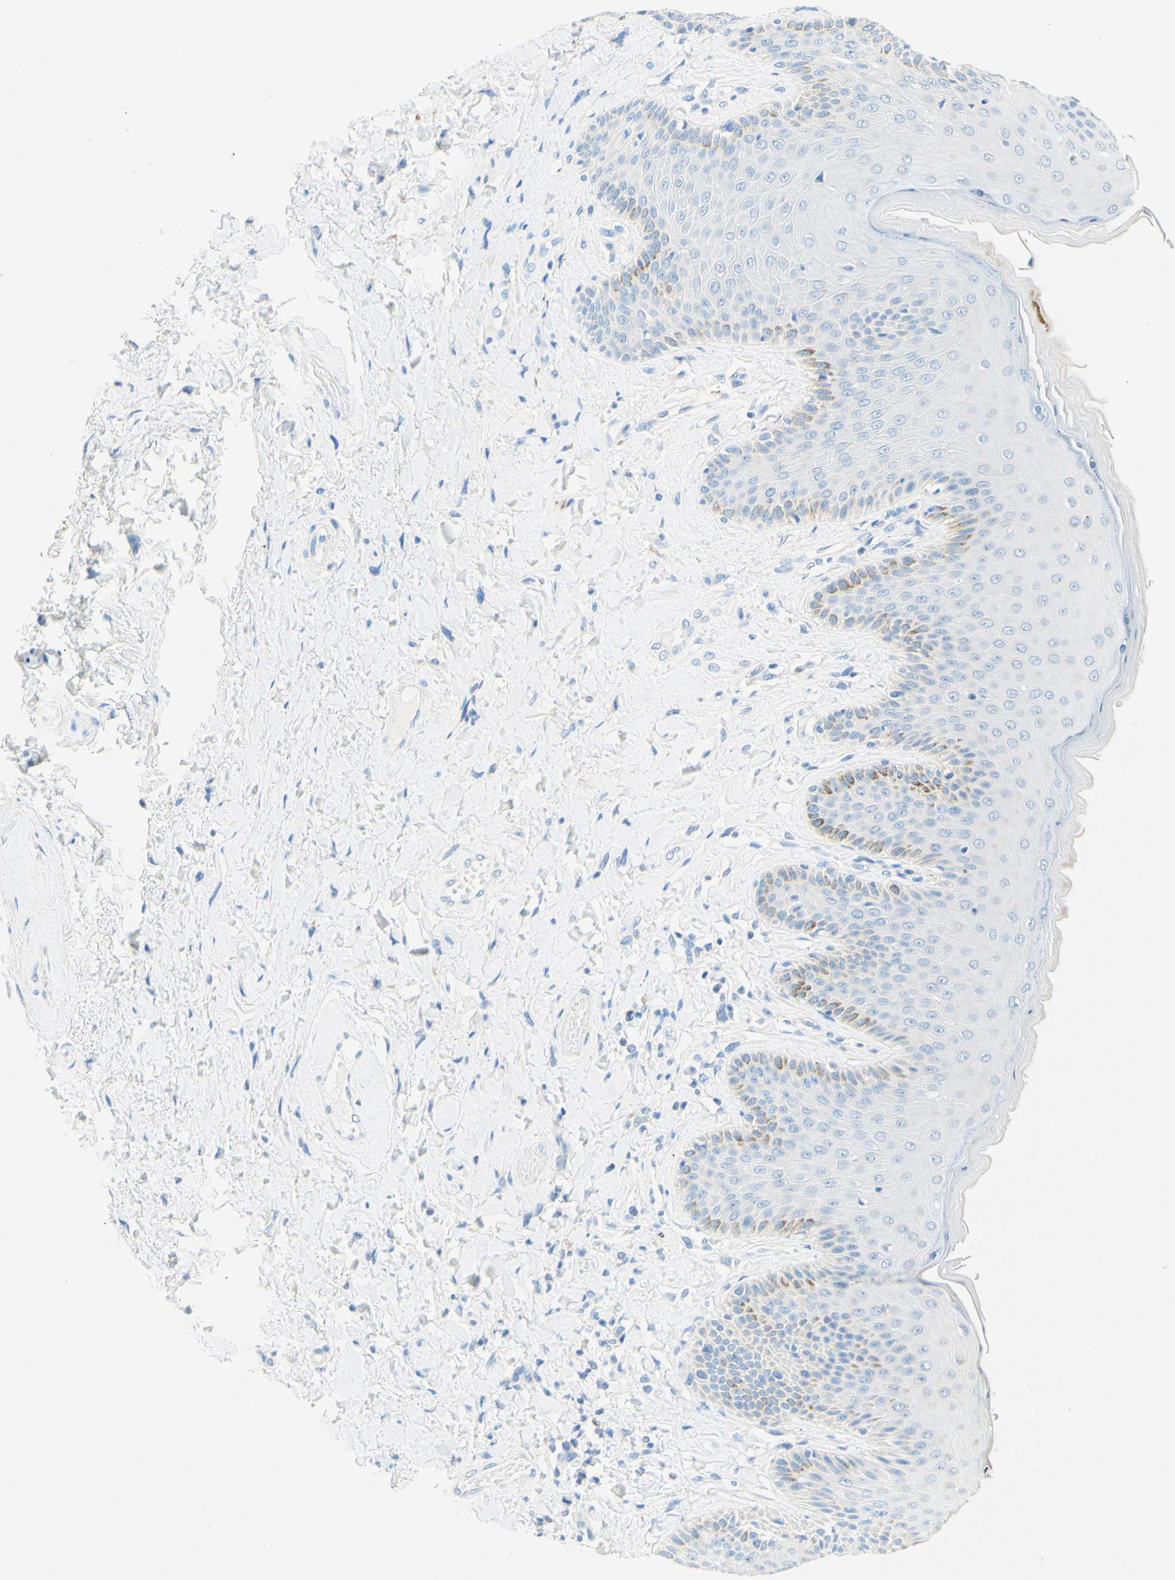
{"staining": {"intensity": "weak", "quantity": "<25%", "location": "cytoplasmic/membranous"}, "tissue": "skin", "cell_type": "Epidermal cells", "image_type": "normal", "snomed": [{"axis": "morphology", "description": "Normal tissue, NOS"}, {"axis": "topography", "description": "Anal"}], "caption": "Immunohistochemical staining of normal human skin exhibits no significant staining in epidermal cells. (DAB immunohistochemistry (IHC) with hematoxylin counter stain).", "gene": "SLC46A1", "patient": {"sex": "male", "age": 69}}